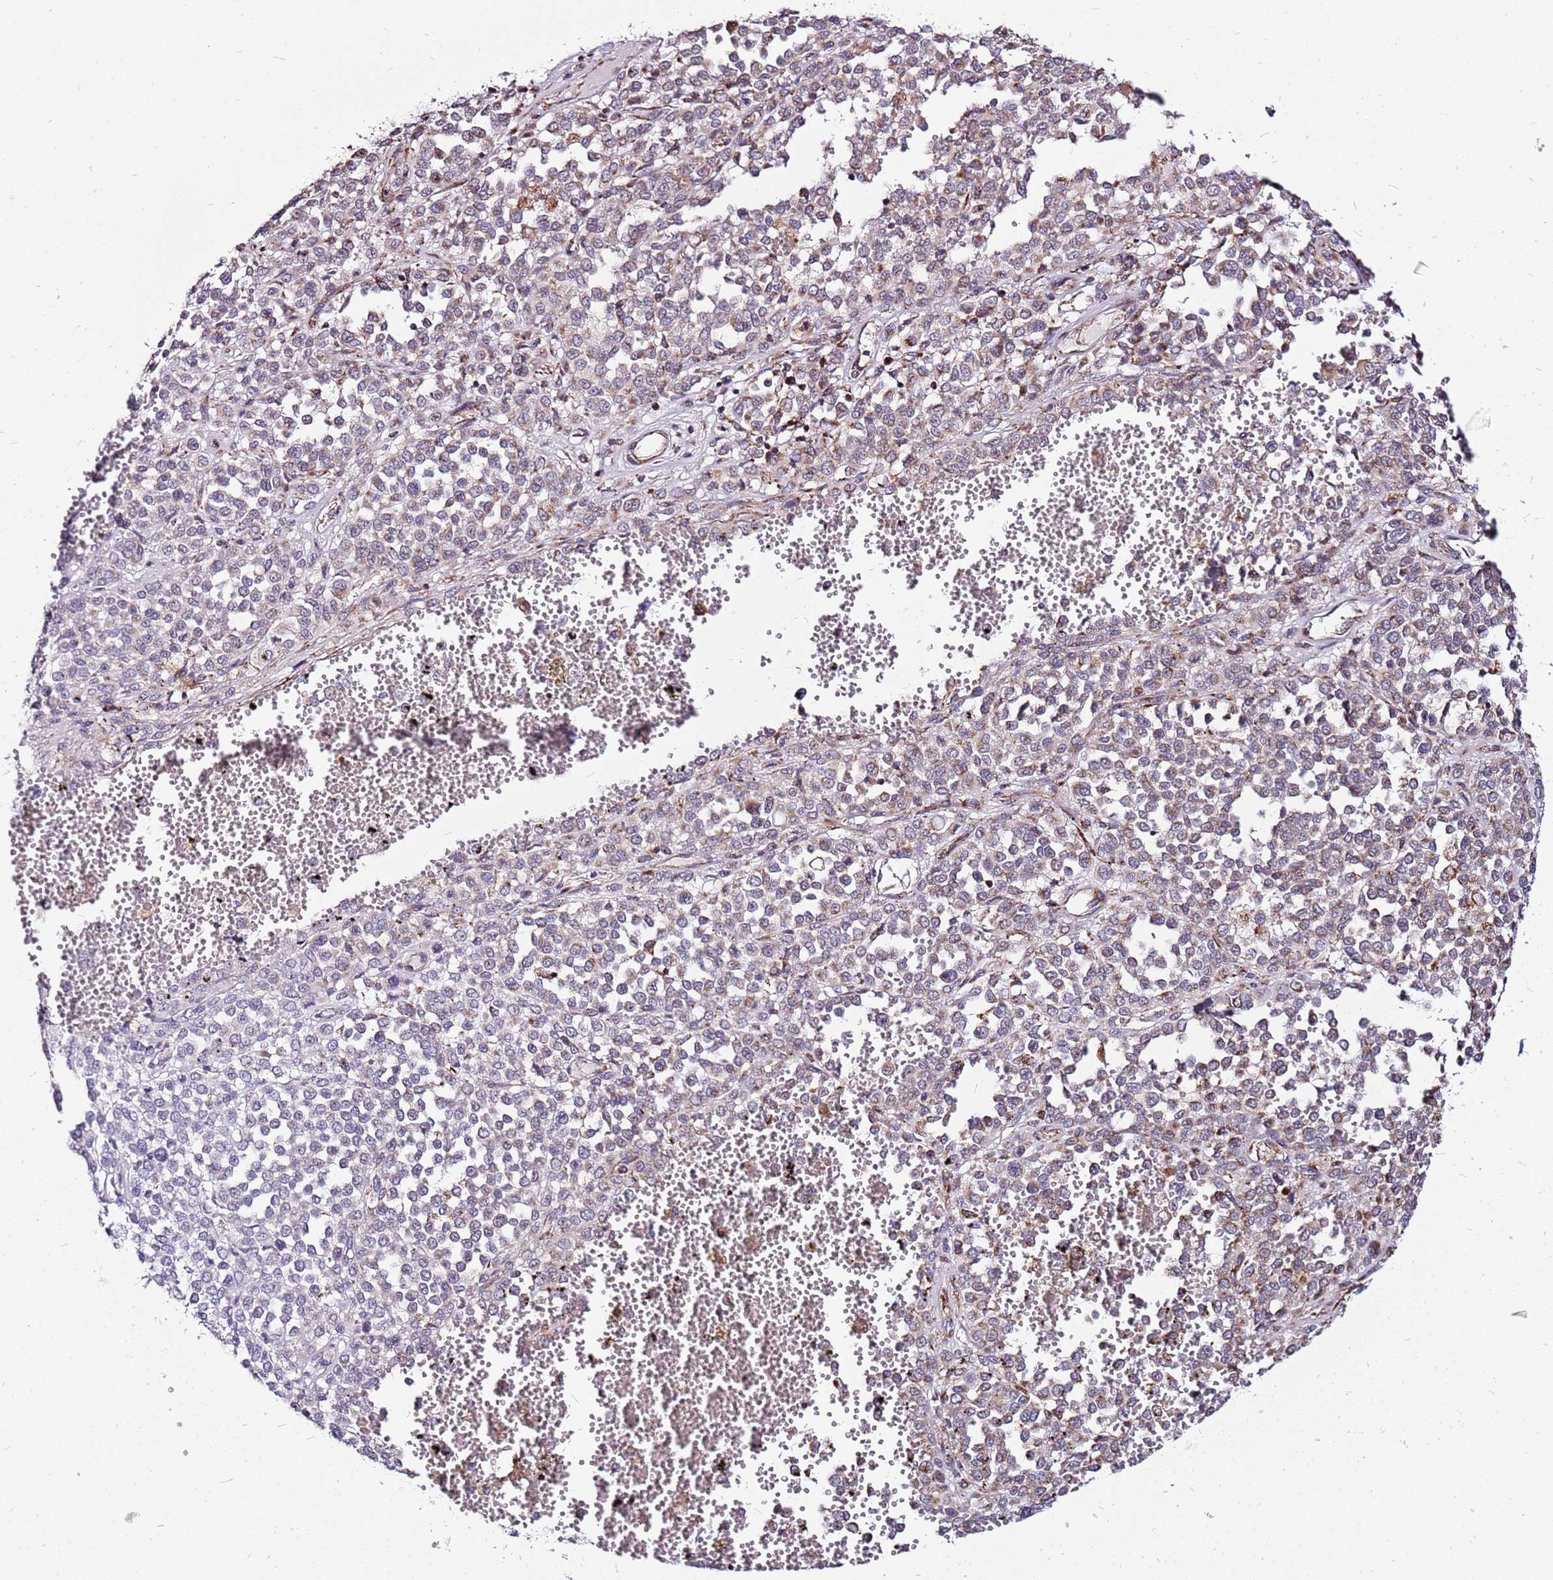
{"staining": {"intensity": "weak", "quantity": "25%-75%", "location": "cytoplasmic/membranous"}, "tissue": "melanoma", "cell_type": "Tumor cells", "image_type": "cancer", "snomed": [{"axis": "morphology", "description": "Malignant melanoma, Metastatic site"}, {"axis": "topography", "description": "Pancreas"}], "caption": "Immunohistochemistry image of neoplastic tissue: human melanoma stained using IHC exhibits low levels of weak protein expression localized specifically in the cytoplasmic/membranous of tumor cells, appearing as a cytoplasmic/membranous brown color.", "gene": "OR51T1", "patient": {"sex": "female", "age": 30}}